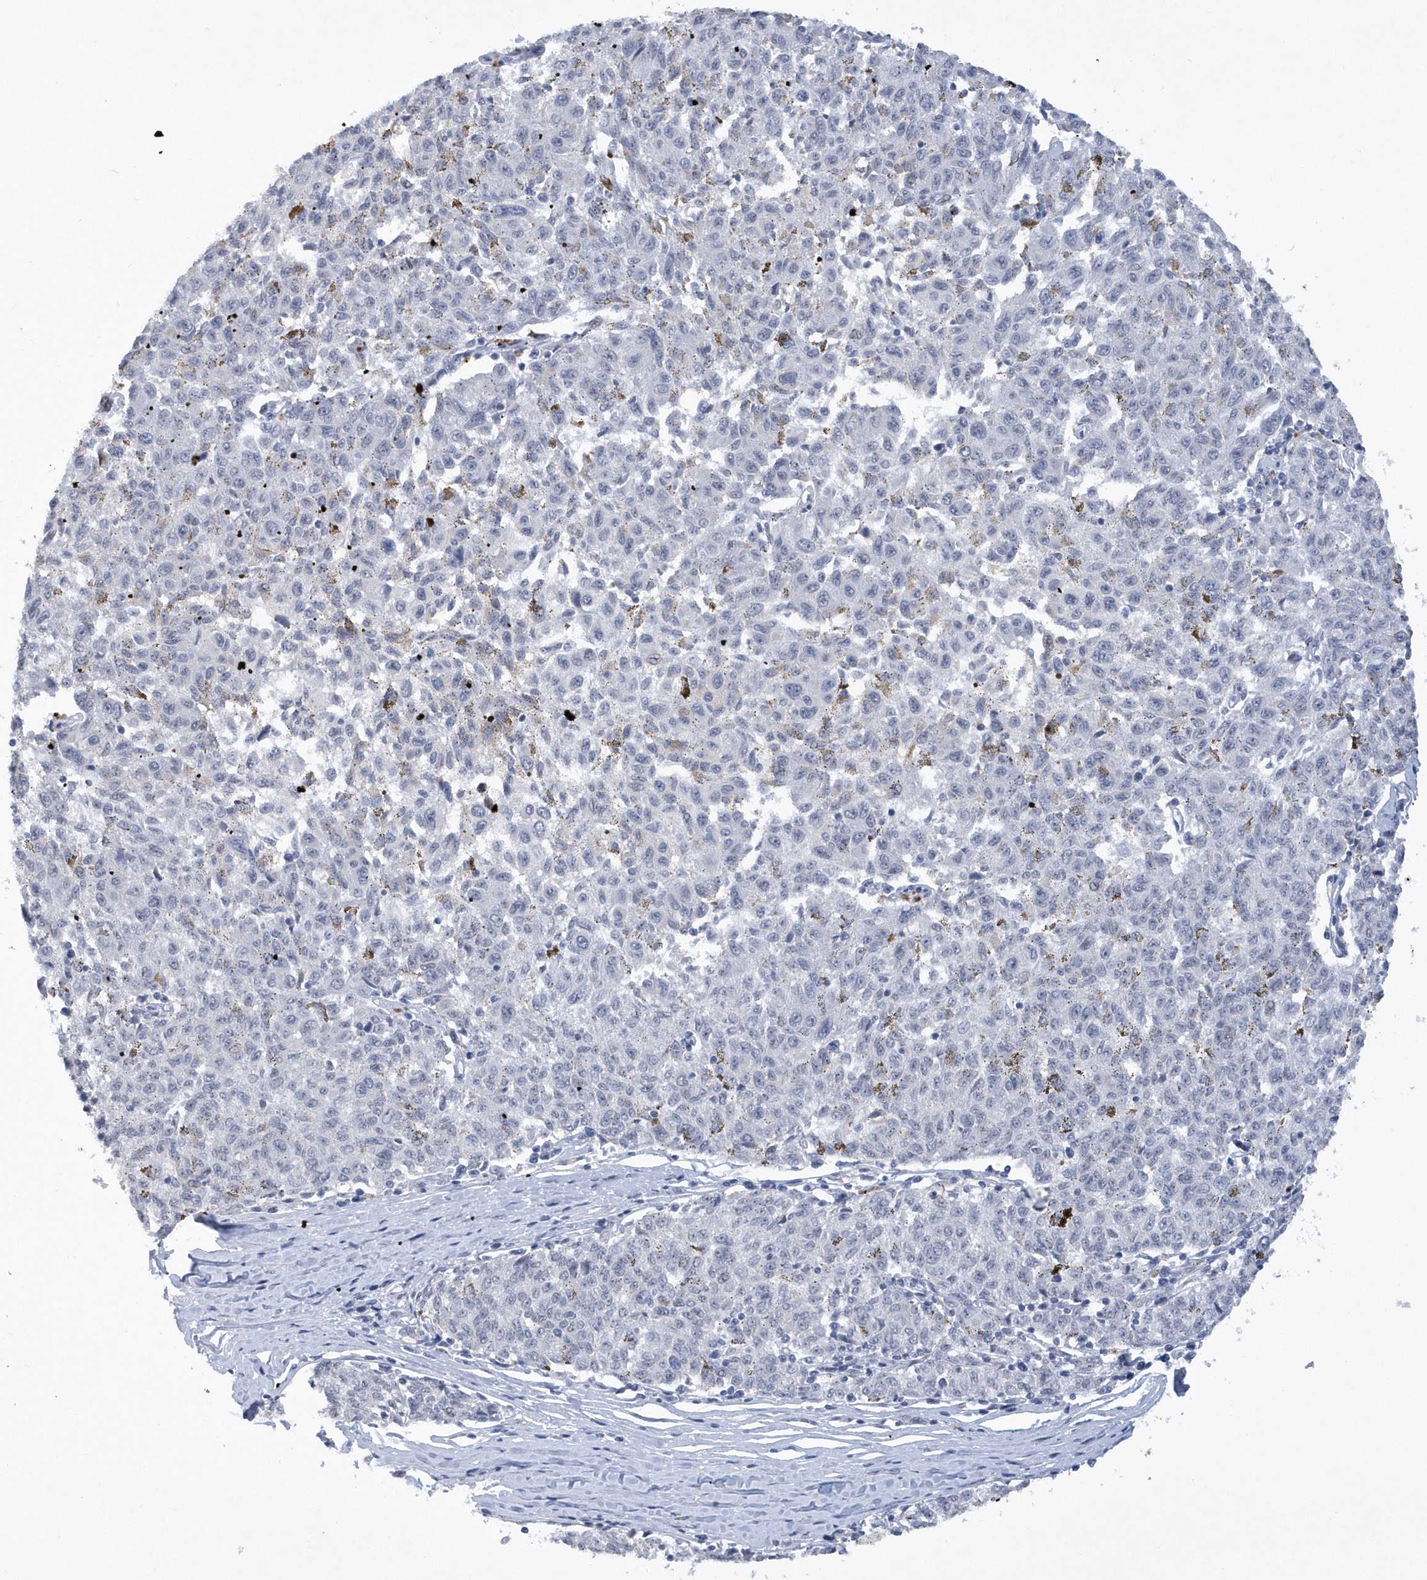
{"staining": {"intensity": "negative", "quantity": "none", "location": "none"}, "tissue": "melanoma", "cell_type": "Tumor cells", "image_type": "cancer", "snomed": [{"axis": "morphology", "description": "Malignant melanoma, NOS"}, {"axis": "topography", "description": "Skin"}], "caption": "Human melanoma stained for a protein using IHC displays no expression in tumor cells.", "gene": "SRGAP3", "patient": {"sex": "female", "age": 72}}